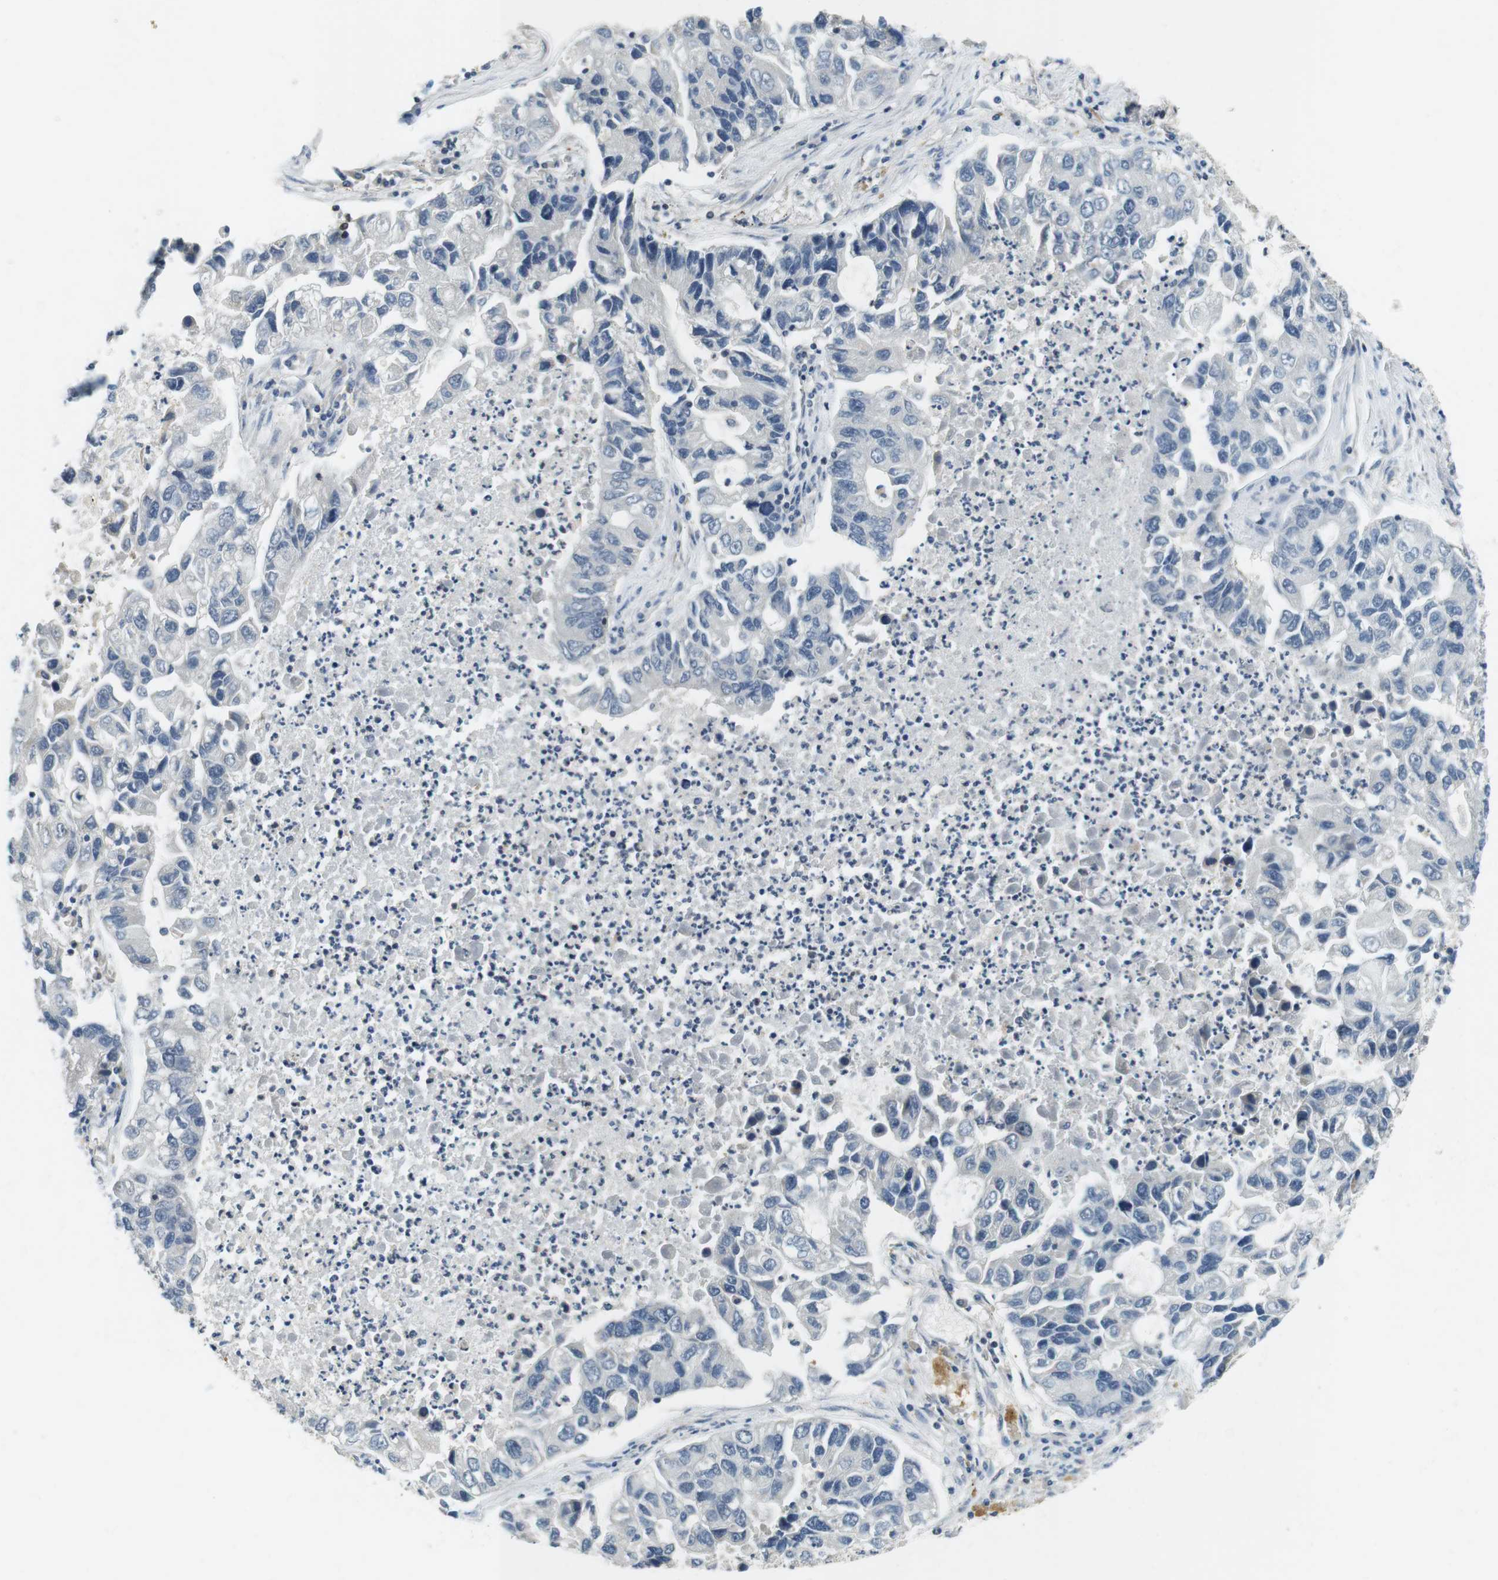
{"staining": {"intensity": "negative", "quantity": "none", "location": "none"}, "tissue": "lung cancer", "cell_type": "Tumor cells", "image_type": "cancer", "snomed": [{"axis": "morphology", "description": "Adenocarcinoma, NOS"}, {"axis": "topography", "description": "Lung"}], "caption": "The photomicrograph reveals no significant positivity in tumor cells of adenocarcinoma (lung).", "gene": "BRD4", "patient": {"sex": "female", "age": 51}}